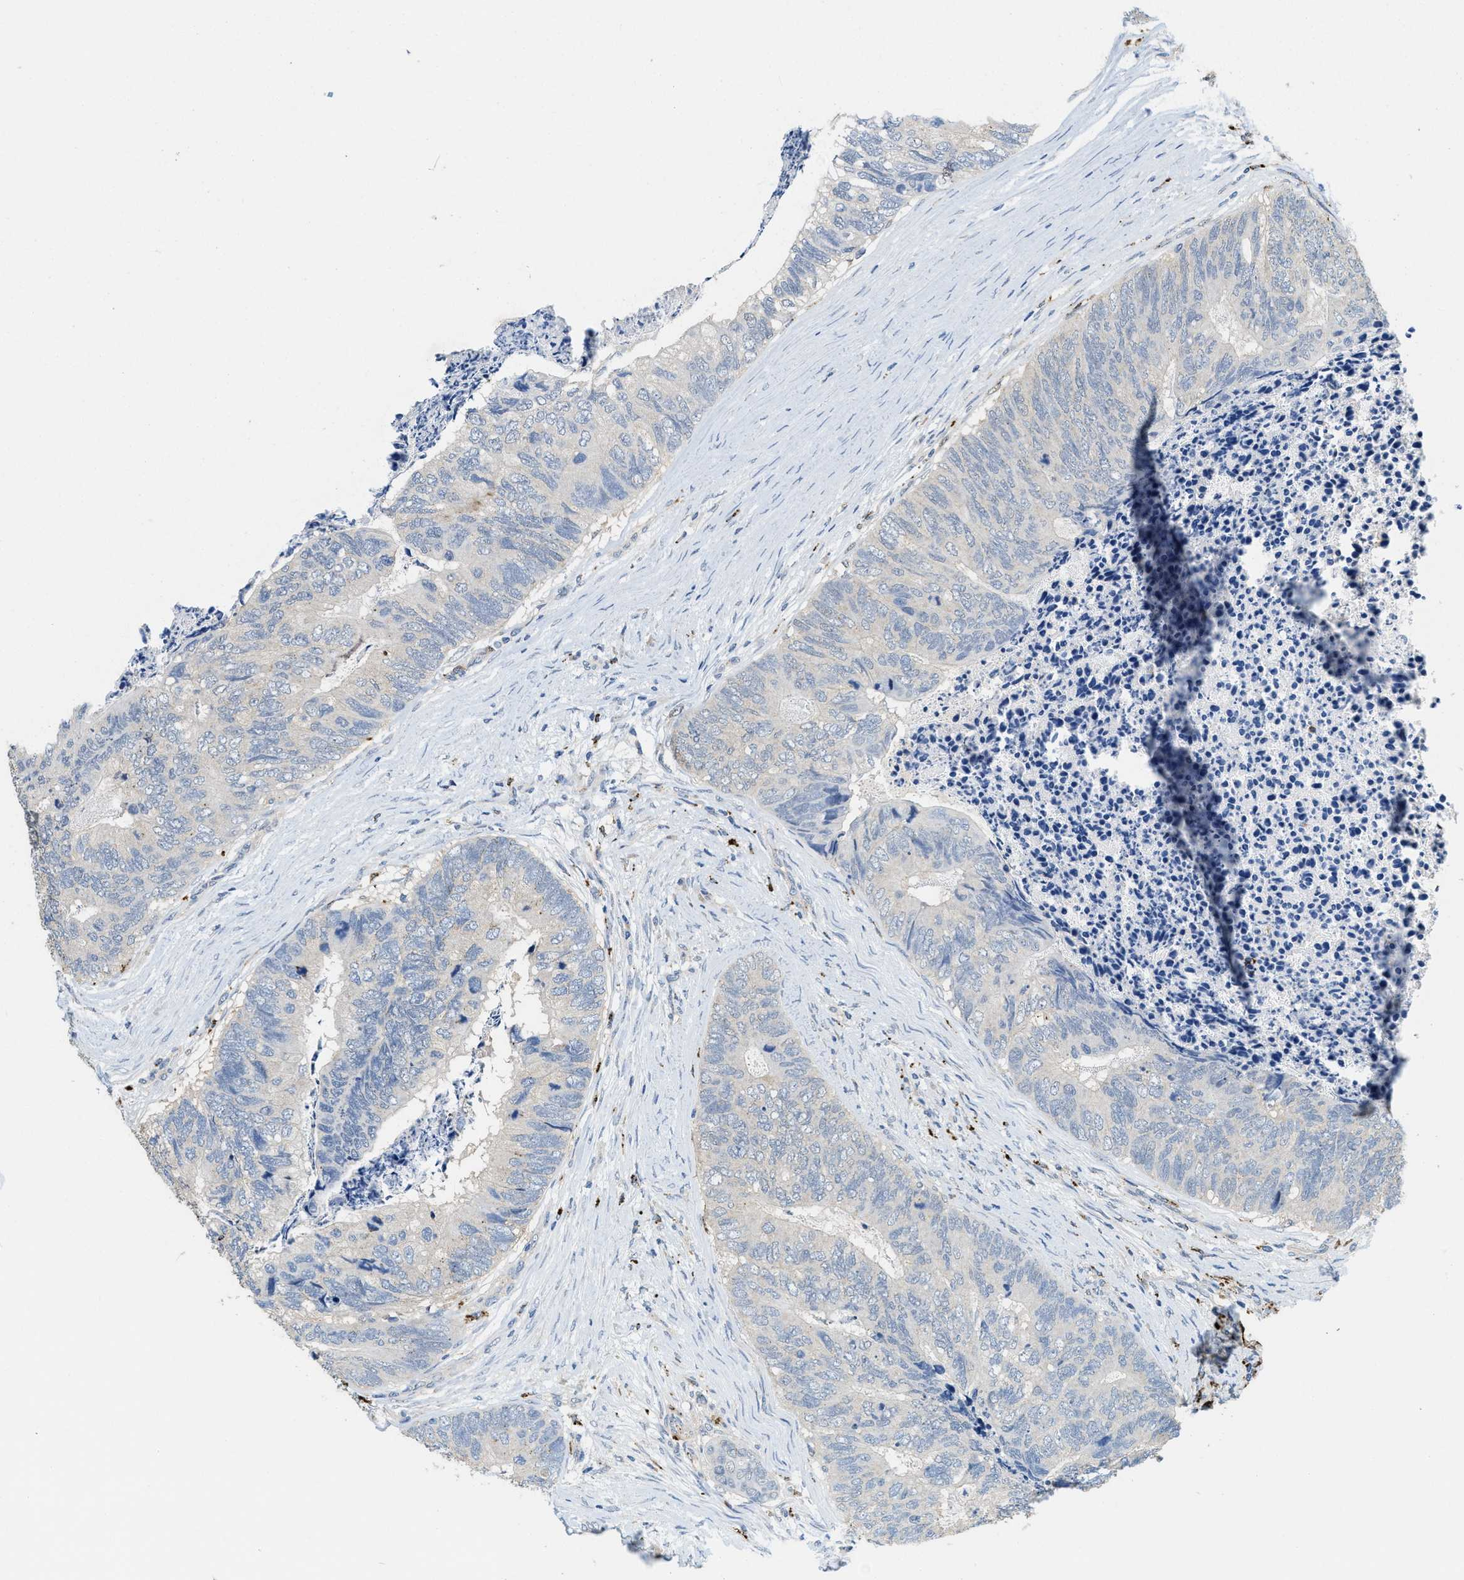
{"staining": {"intensity": "negative", "quantity": "none", "location": "none"}, "tissue": "colorectal cancer", "cell_type": "Tumor cells", "image_type": "cancer", "snomed": [{"axis": "morphology", "description": "Adenocarcinoma, NOS"}, {"axis": "topography", "description": "Colon"}], "caption": "The micrograph demonstrates no staining of tumor cells in colorectal adenocarcinoma. (DAB immunohistochemistry (IHC) with hematoxylin counter stain).", "gene": "BMPR2", "patient": {"sex": "female", "age": 67}}